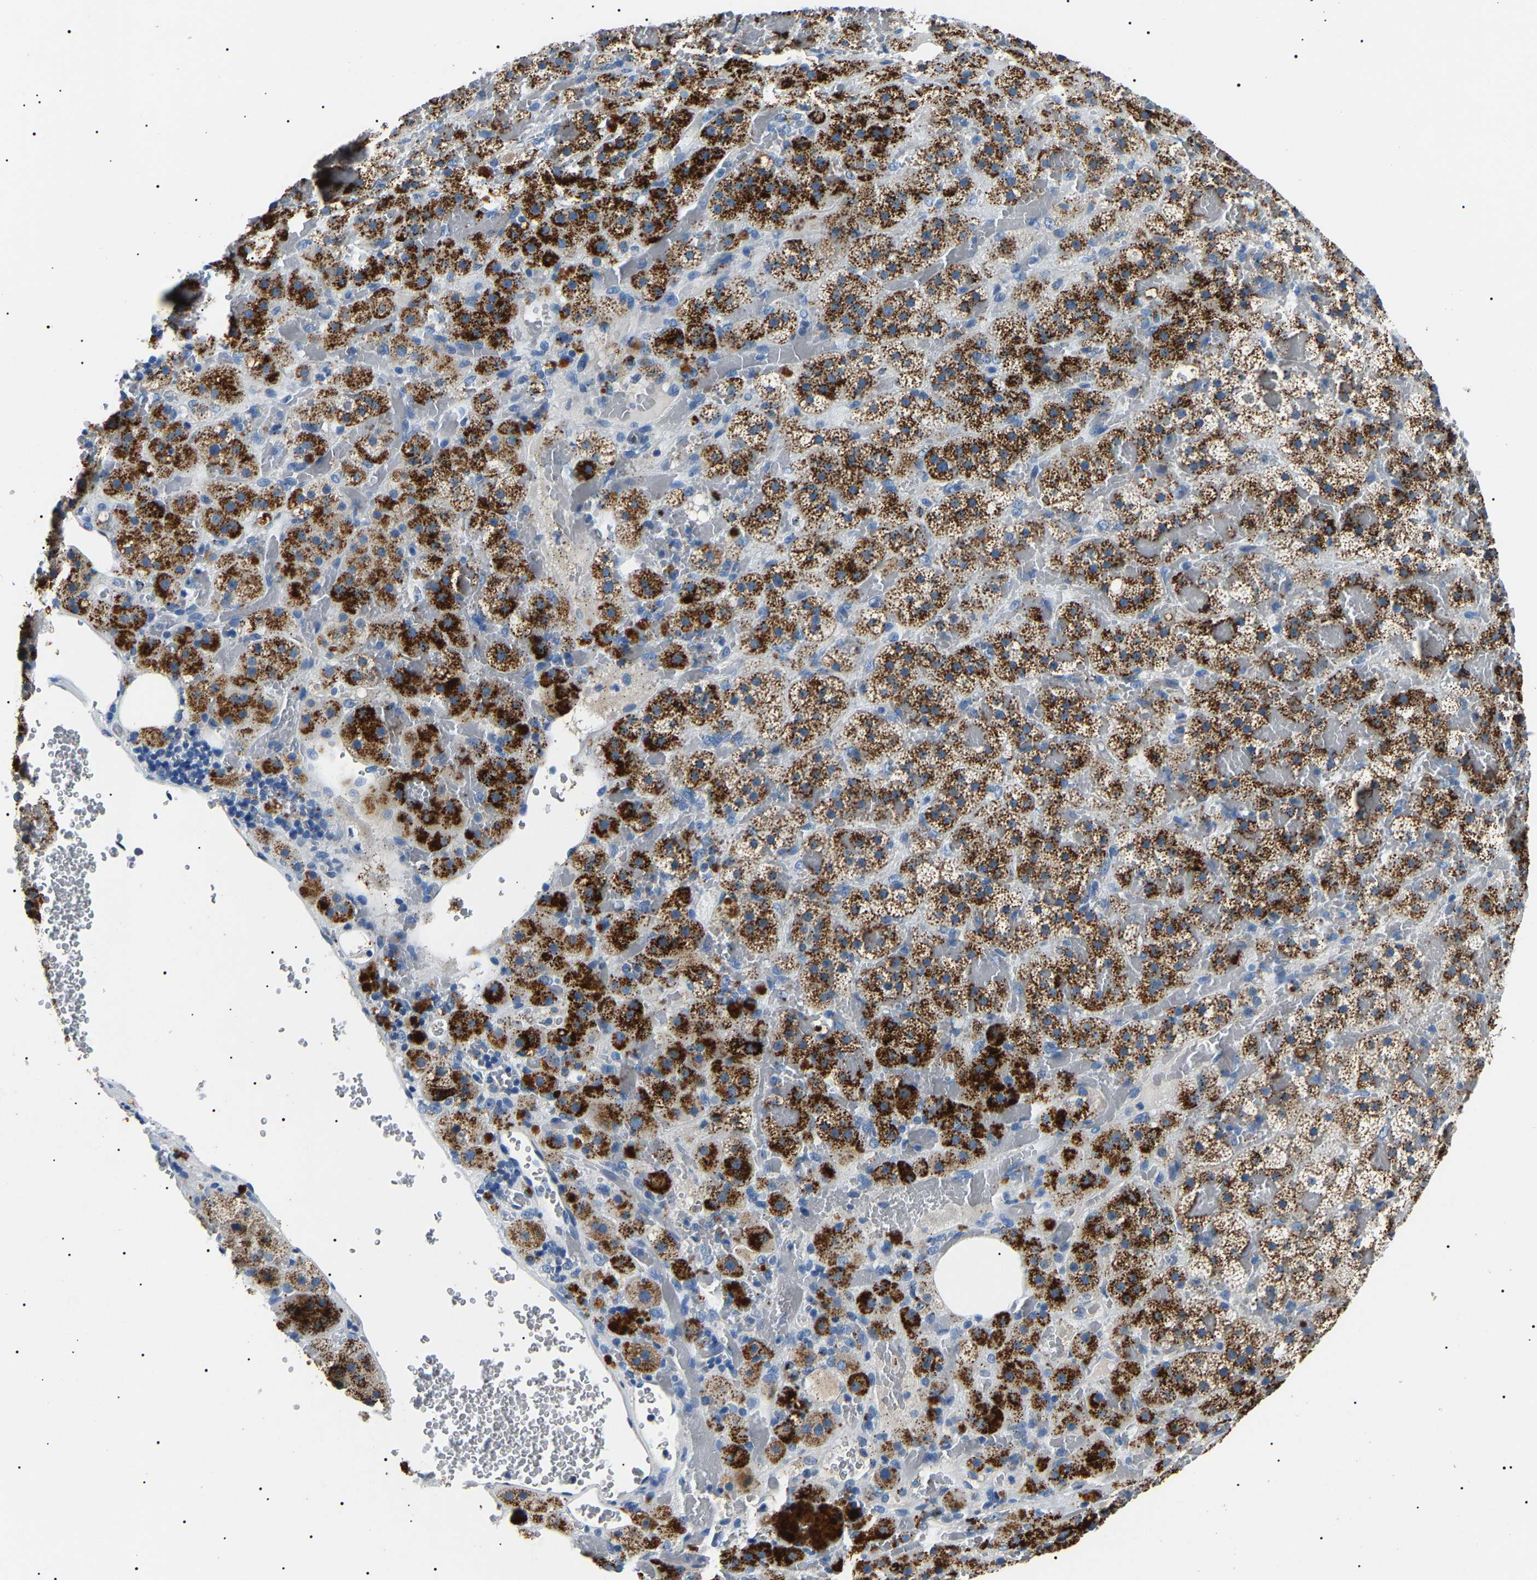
{"staining": {"intensity": "strong", "quantity": "25%-75%", "location": "cytoplasmic/membranous"}, "tissue": "adrenal gland", "cell_type": "Glandular cells", "image_type": "normal", "snomed": [{"axis": "morphology", "description": "Normal tissue, NOS"}, {"axis": "topography", "description": "Adrenal gland"}], "caption": "High-power microscopy captured an IHC histopathology image of normal adrenal gland, revealing strong cytoplasmic/membranous expression in approximately 25%-75% of glandular cells.", "gene": "KLK15", "patient": {"sex": "female", "age": 59}}